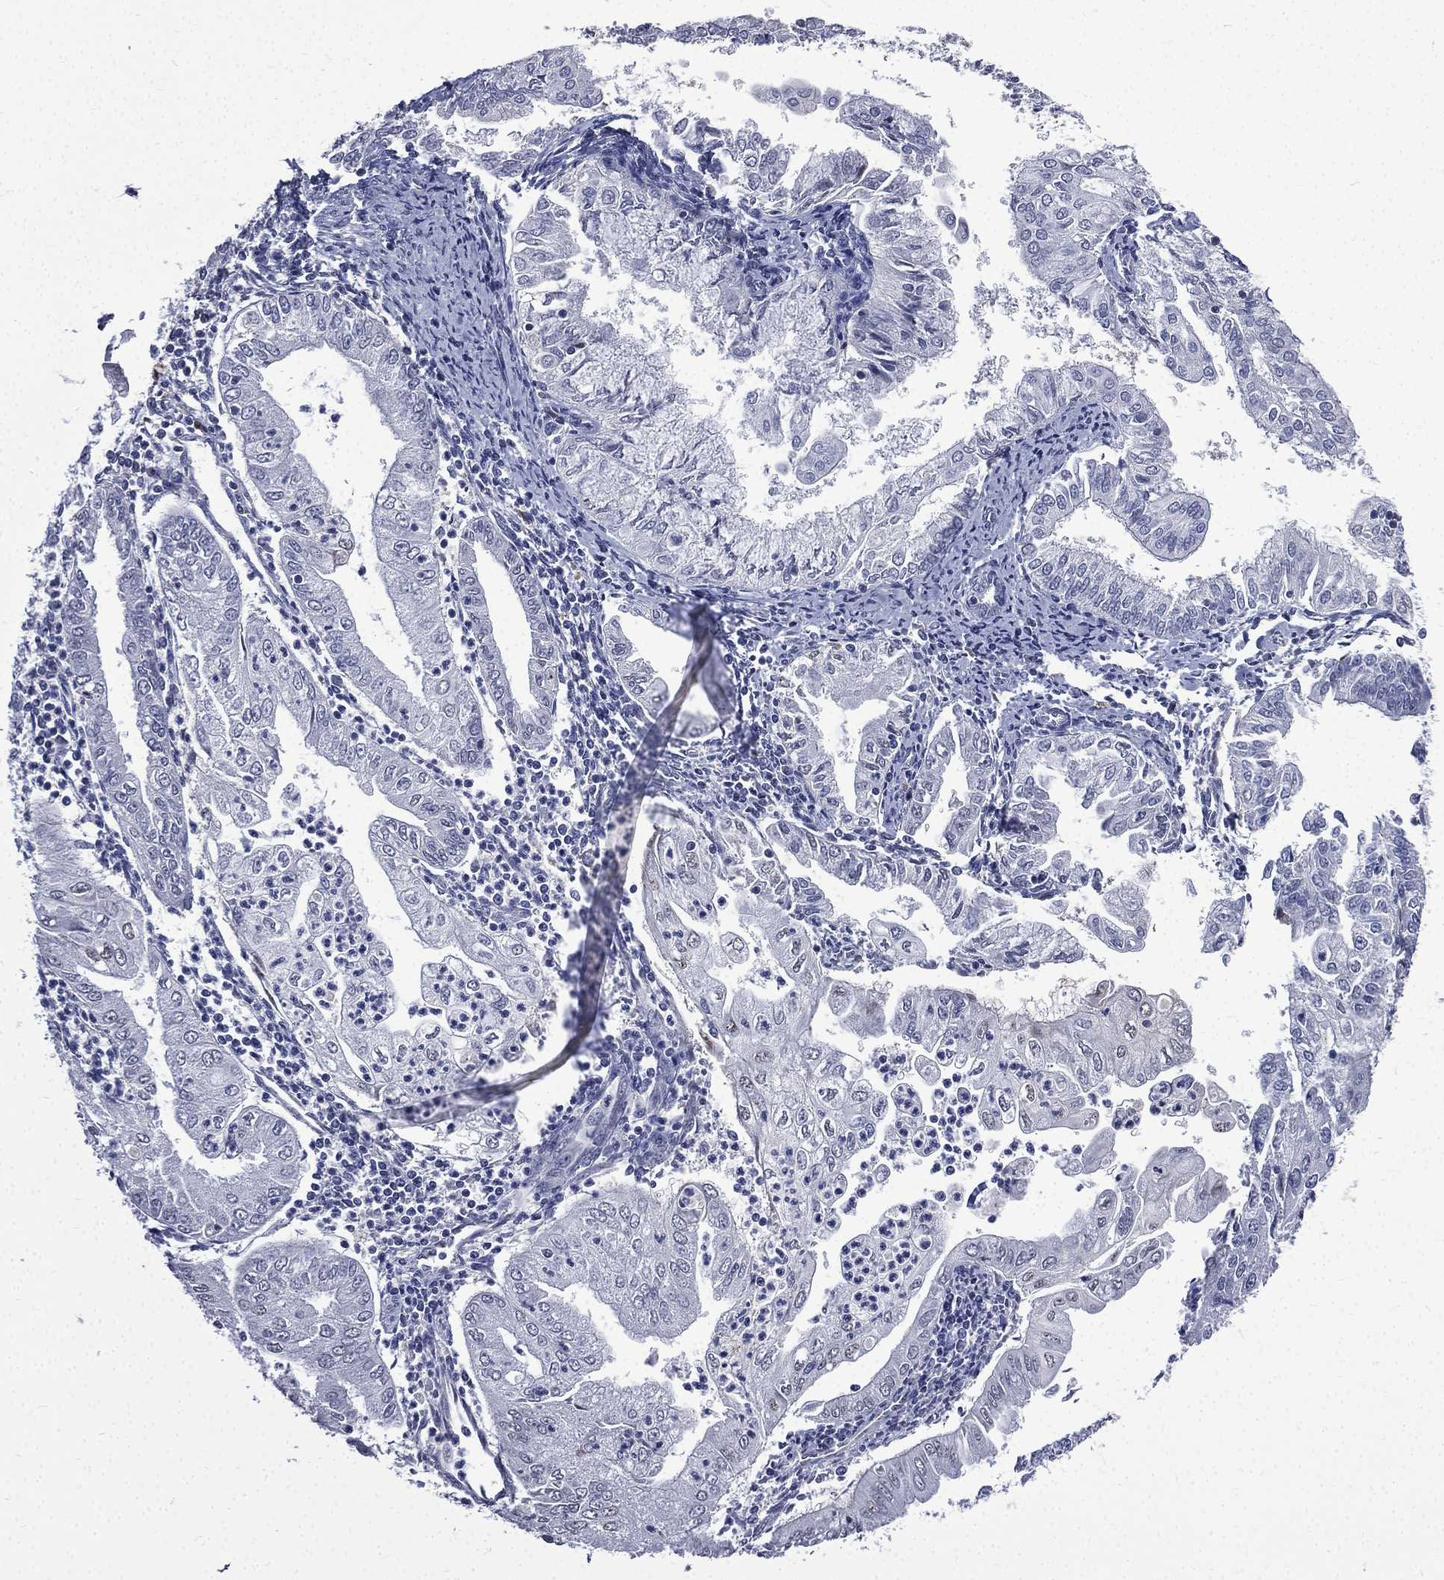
{"staining": {"intensity": "negative", "quantity": "none", "location": "none"}, "tissue": "endometrial cancer", "cell_type": "Tumor cells", "image_type": "cancer", "snomed": [{"axis": "morphology", "description": "Adenocarcinoma, NOS"}, {"axis": "topography", "description": "Endometrium"}], "caption": "This micrograph is of endometrial cancer (adenocarcinoma) stained with immunohistochemistry to label a protein in brown with the nuclei are counter-stained blue. There is no expression in tumor cells. (Immunohistochemistry (ihc), brightfield microscopy, high magnification).", "gene": "FGG", "patient": {"sex": "female", "age": 56}}